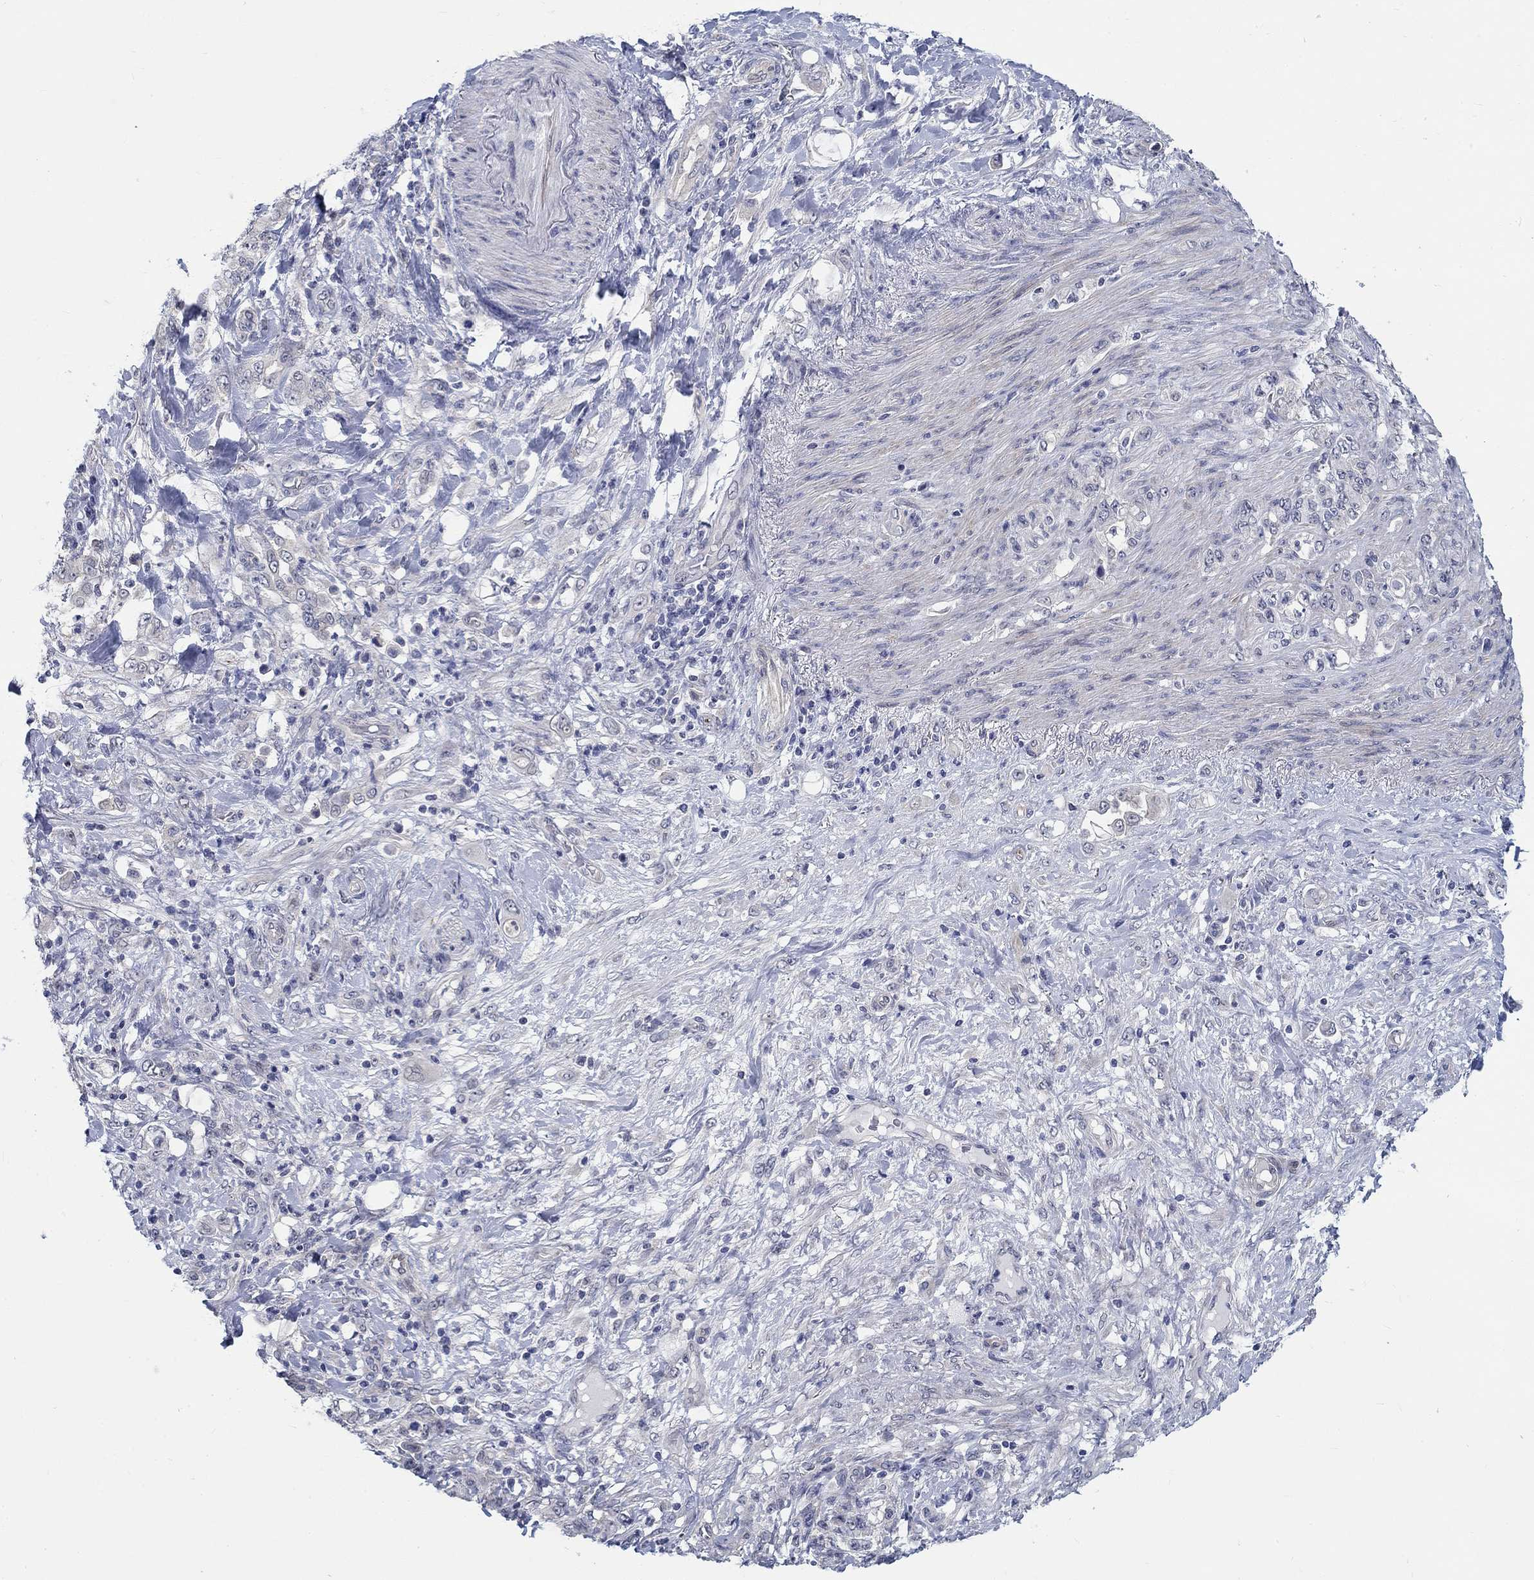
{"staining": {"intensity": "negative", "quantity": "none", "location": "none"}, "tissue": "stomach cancer", "cell_type": "Tumor cells", "image_type": "cancer", "snomed": [{"axis": "morphology", "description": "Adenocarcinoma, NOS"}, {"axis": "topography", "description": "Stomach"}], "caption": "The IHC micrograph has no significant positivity in tumor cells of stomach adenocarcinoma tissue.", "gene": "SMIM18", "patient": {"sex": "female", "age": 79}}